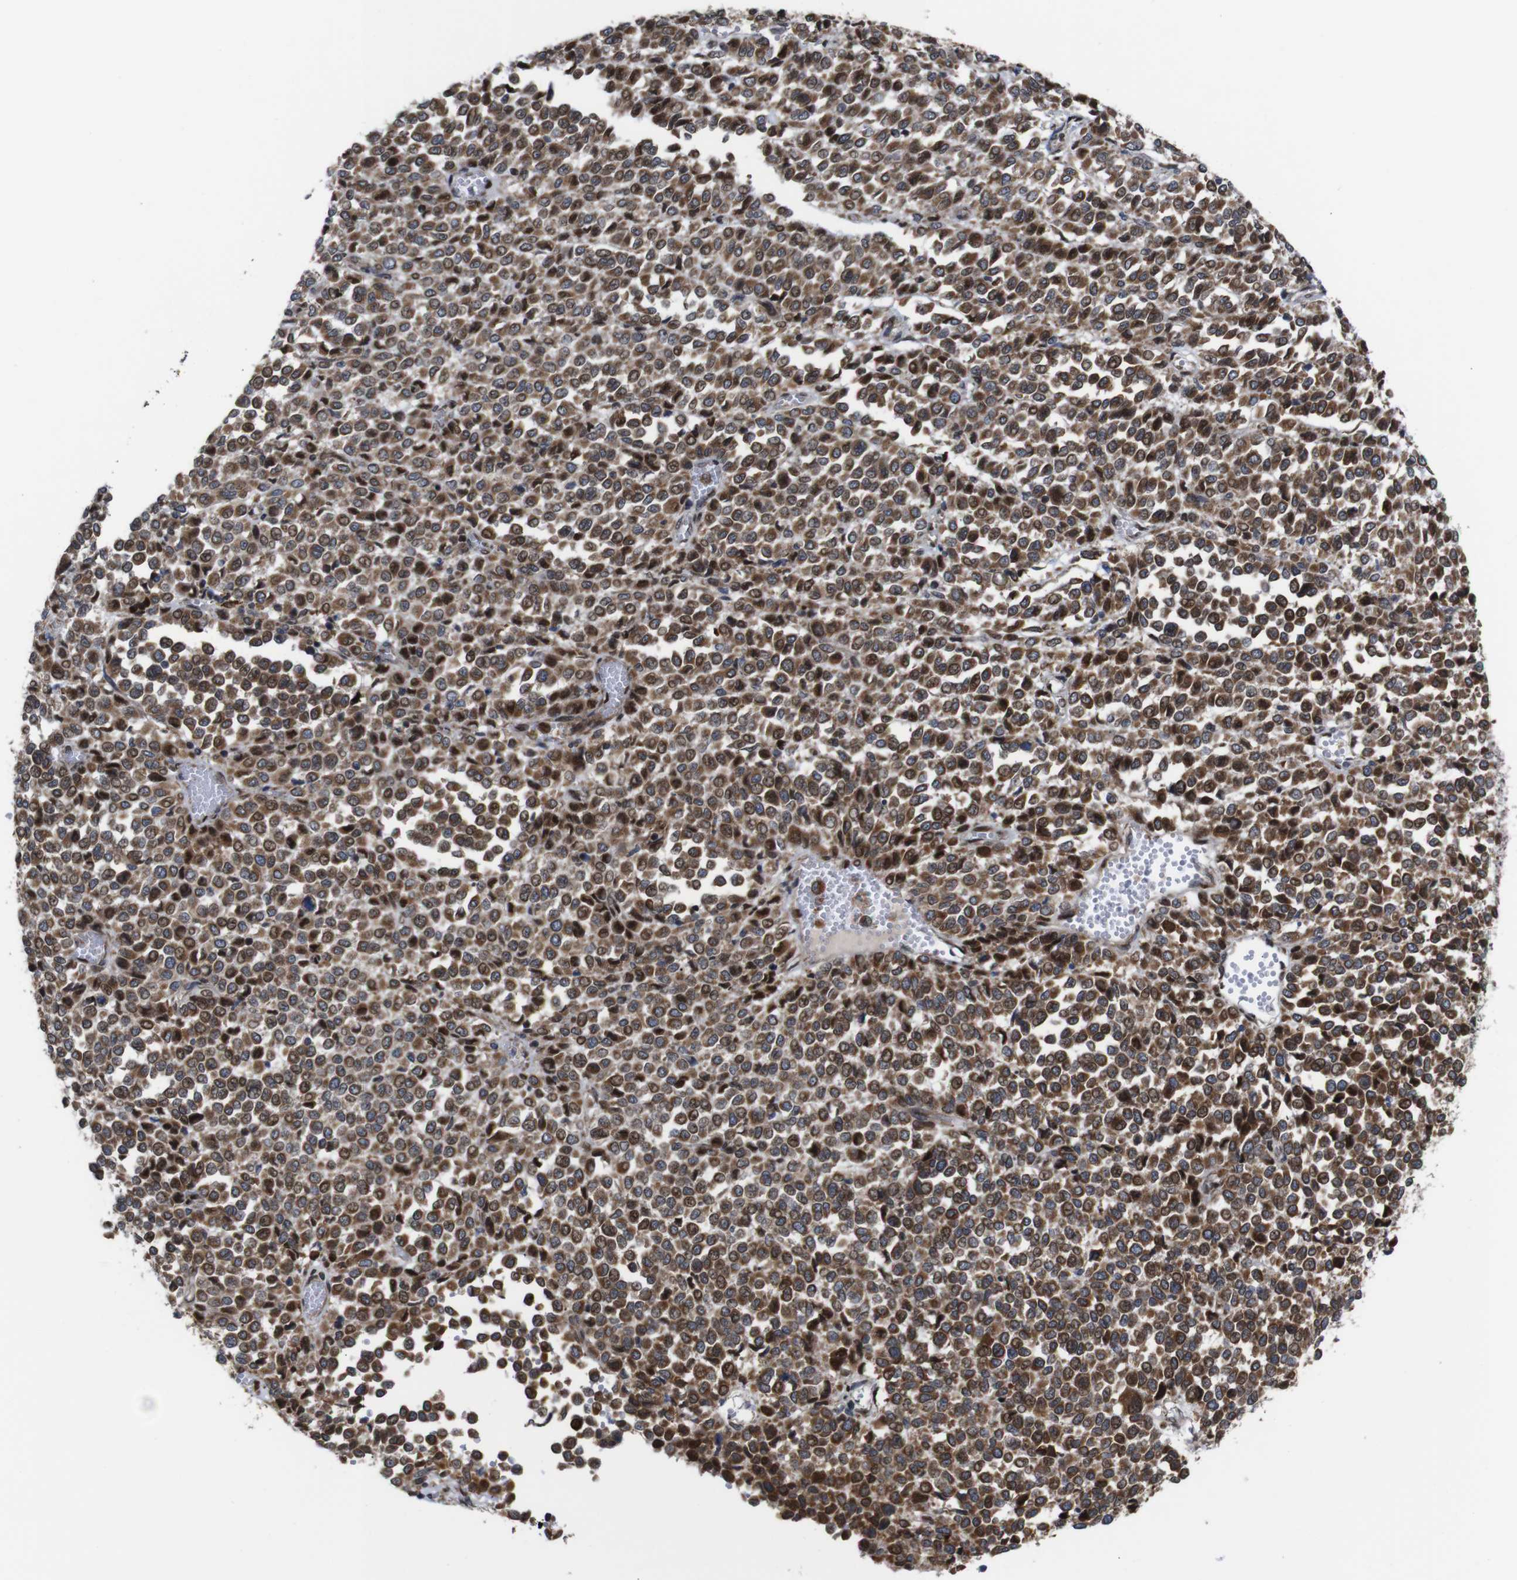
{"staining": {"intensity": "moderate", "quantity": ">75%", "location": "cytoplasmic/membranous,nuclear"}, "tissue": "melanoma", "cell_type": "Tumor cells", "image_type": "cancer", "snomed": [{"axis": "morphology", "description": "Malignant melanoma, Metastatic site"}, {"axis": "topography", "description": "Pancreas"}], "caption": "Immunohistochemical staining of malignant melanoma (metastatic site) exhibits medium levels of moderate cytoplasmic/membranous and nuclear positivity in approximately >75% of tumor cells.", "gene": "PTPN1", "patient": {"sex": "female", "age": 30}}